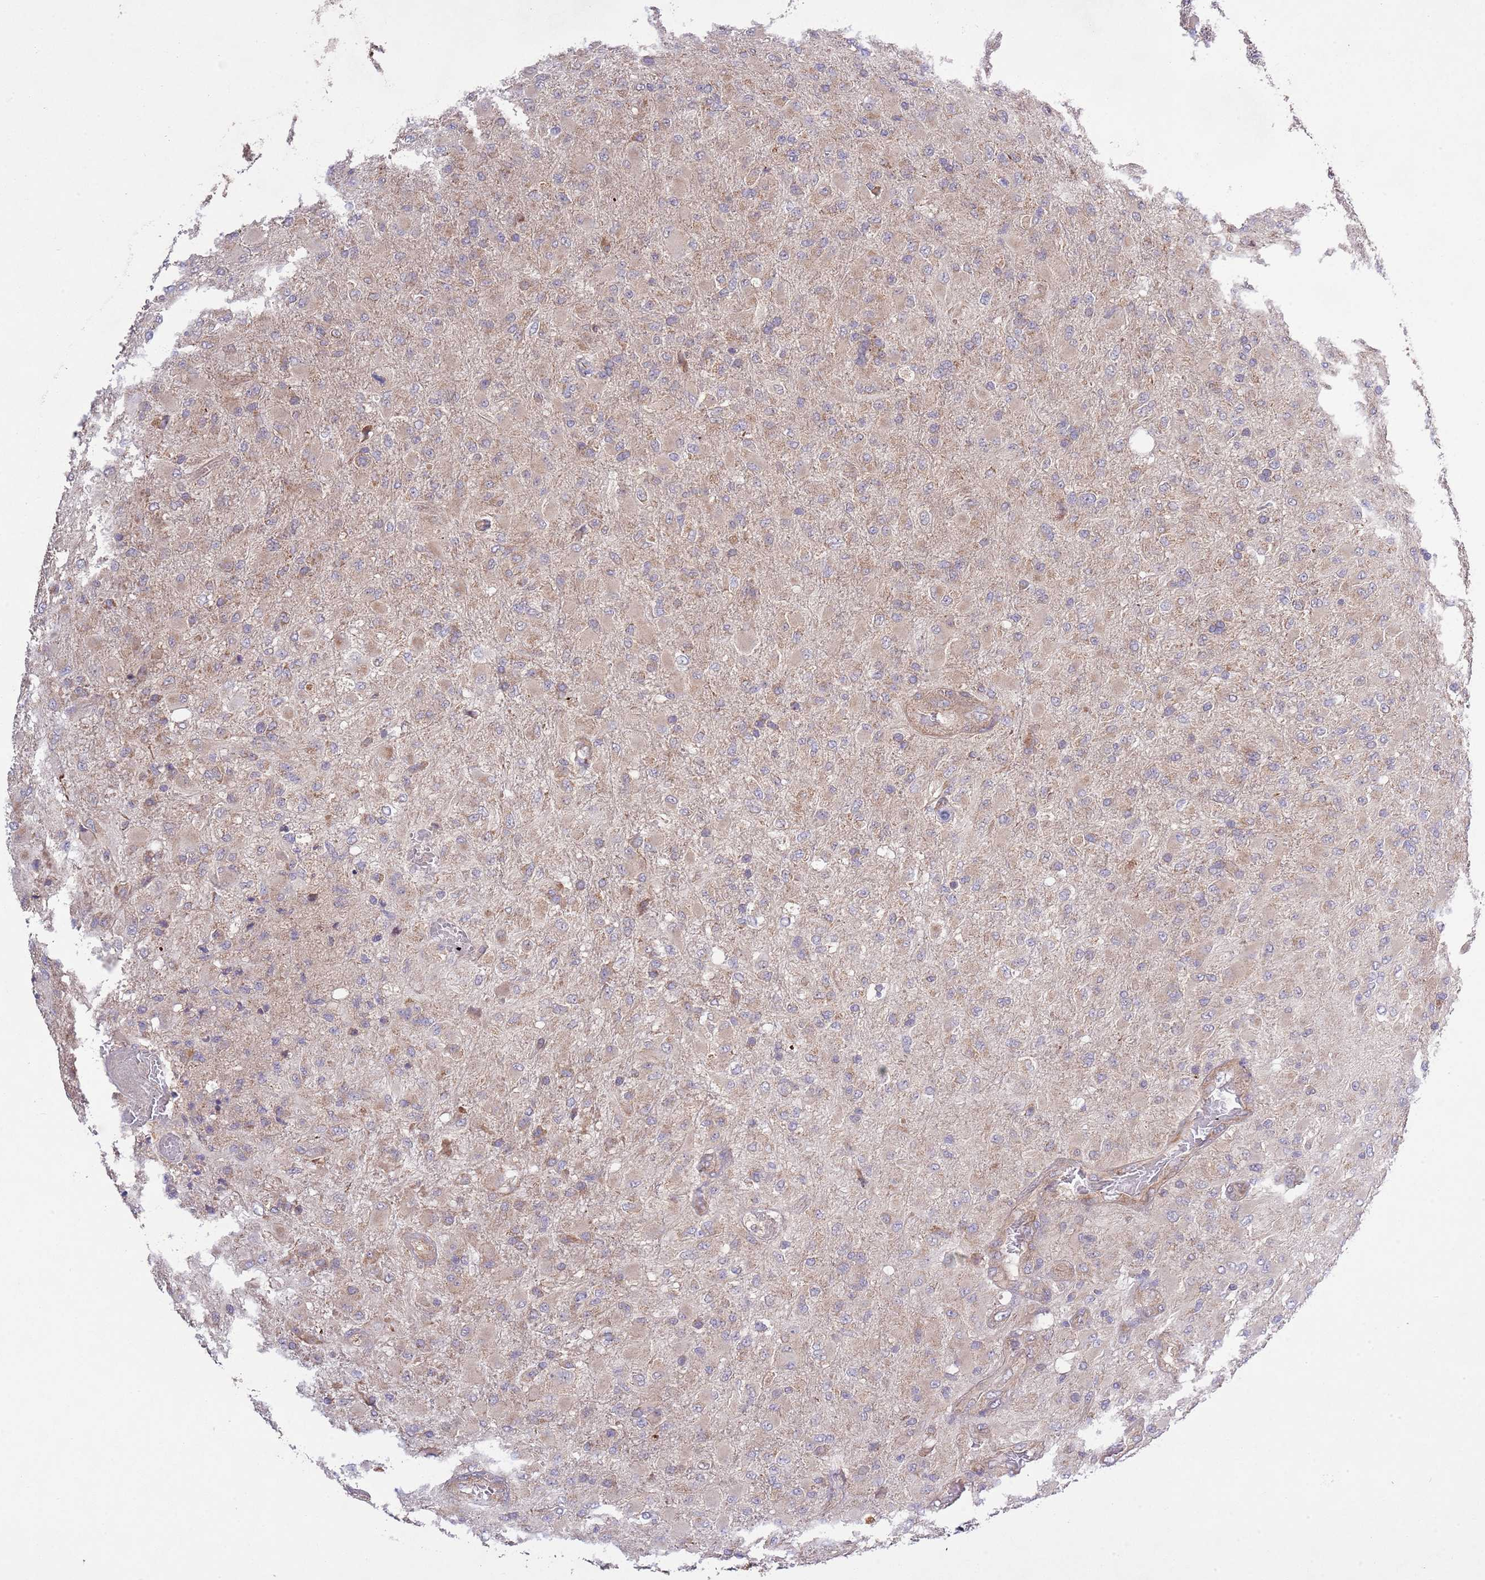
{"staining": {"intensity": "weak", "quantity": "<25%", "location": "cytoplasmic/membranous"}, "tissue": "glioma", "cell_type": "Tumor cells", "image_type": "cancer", "snomed": [{"axis": "morphology", "description": "Glioma, malignant, Low grade"}, {"axis": "topography", "description": "Brain"}], "caption": "The immunohistochemistry (IHC) histopathology image has no significant expression in tumor cells of low-grade glioma (malignant) tissue.", "gene": "MFNG", "patient": {"sex": "male", "age": 65}}